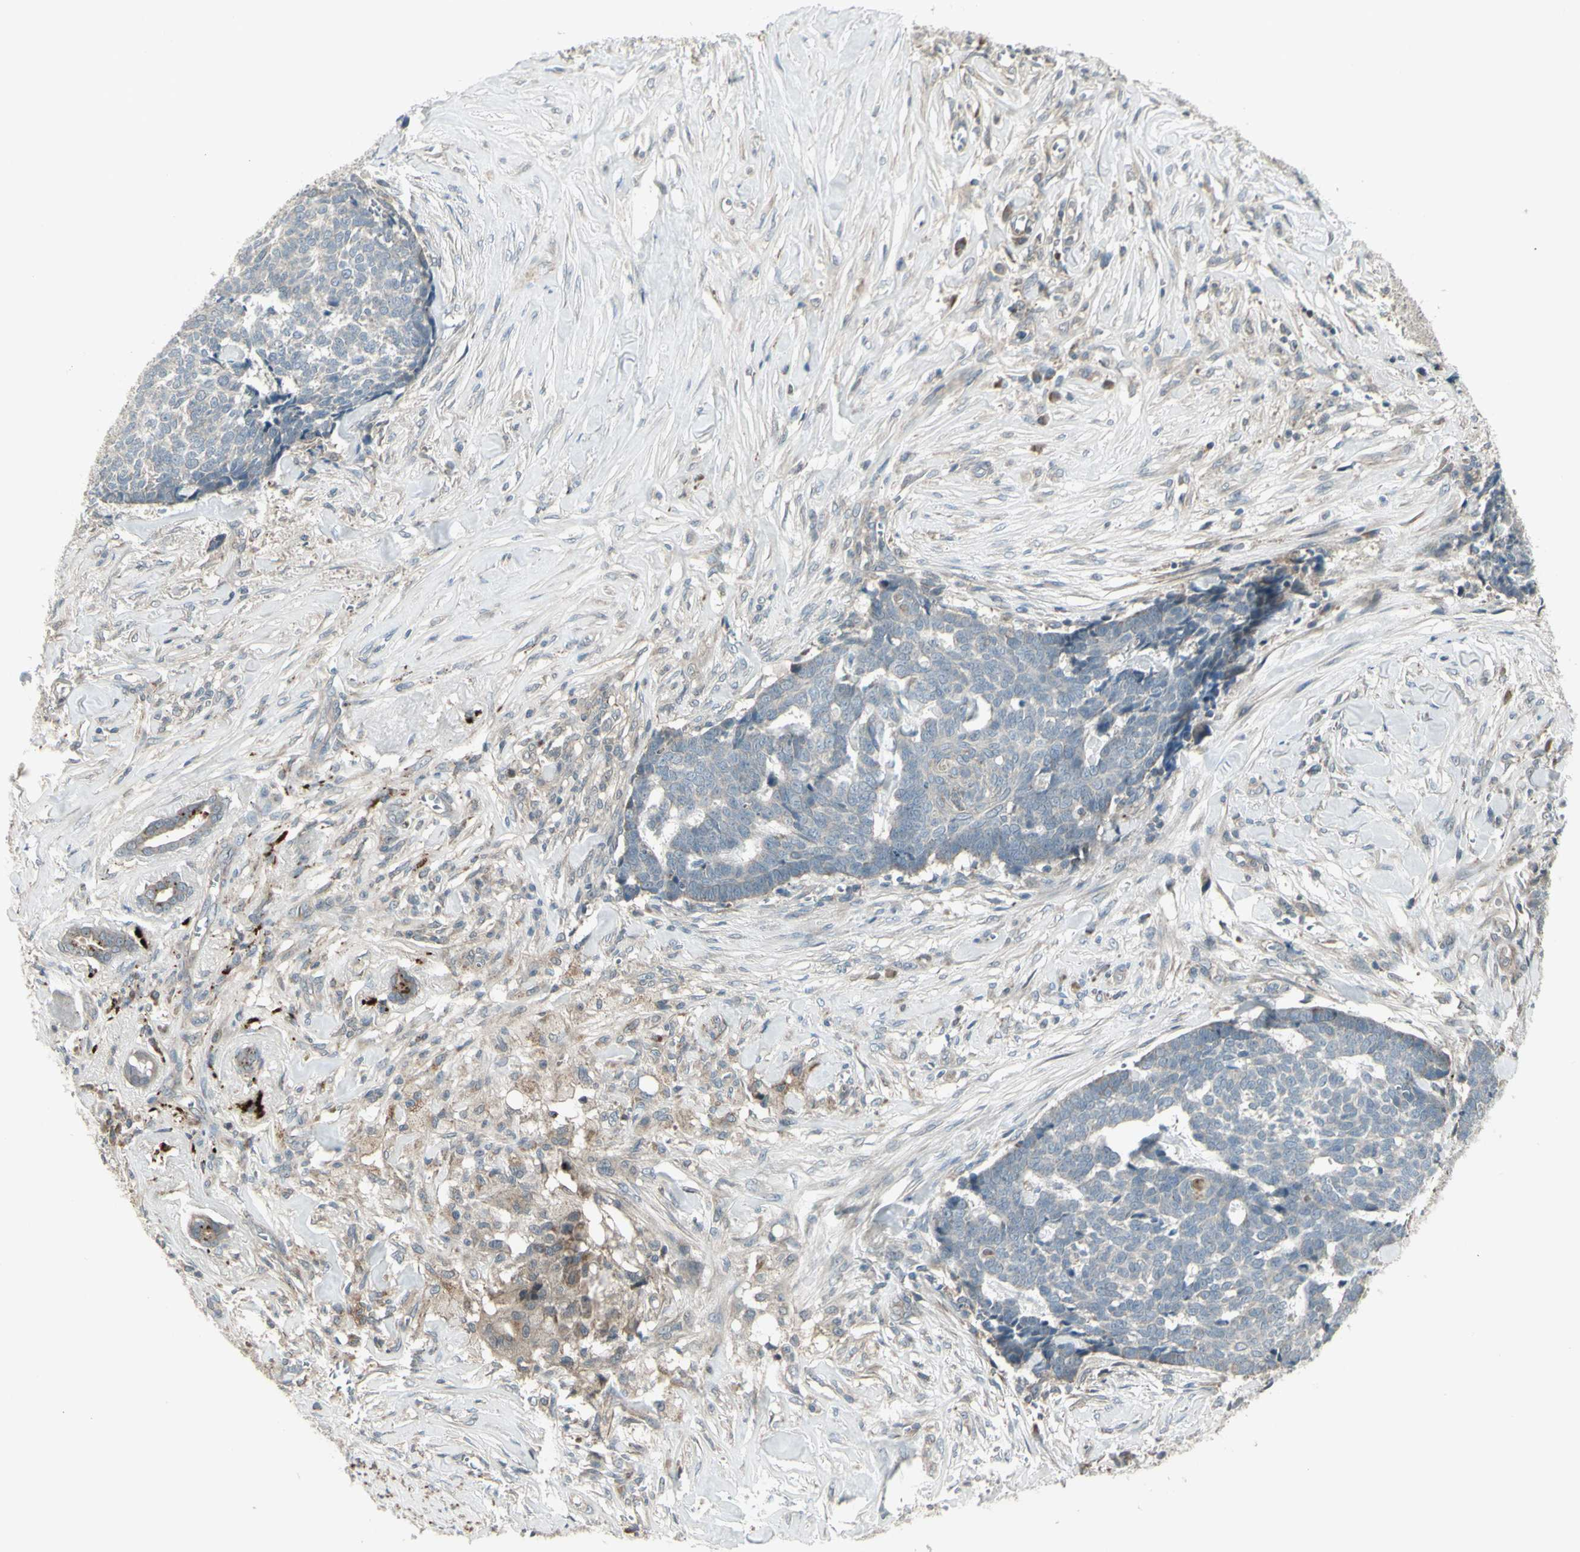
{"staining": {"intensity": "negative", "quantity": "none", "location": "none"}, "tissue": "skin cancer", "cell_type": "Tumor cells", "image_type": "cancer", "snomed": [{"axis": "morphology", "description": "Basal cell carcinoma"}, {"axis": "topography", "description": "Skin"}], "caption": "Skin cancer was stained to show a protein in brown. There is no significant staining in tumor cells. (DAB IHC, high magnification).", "gene": "OSTM1", "patient": {"sex": "male", "age": 84}}